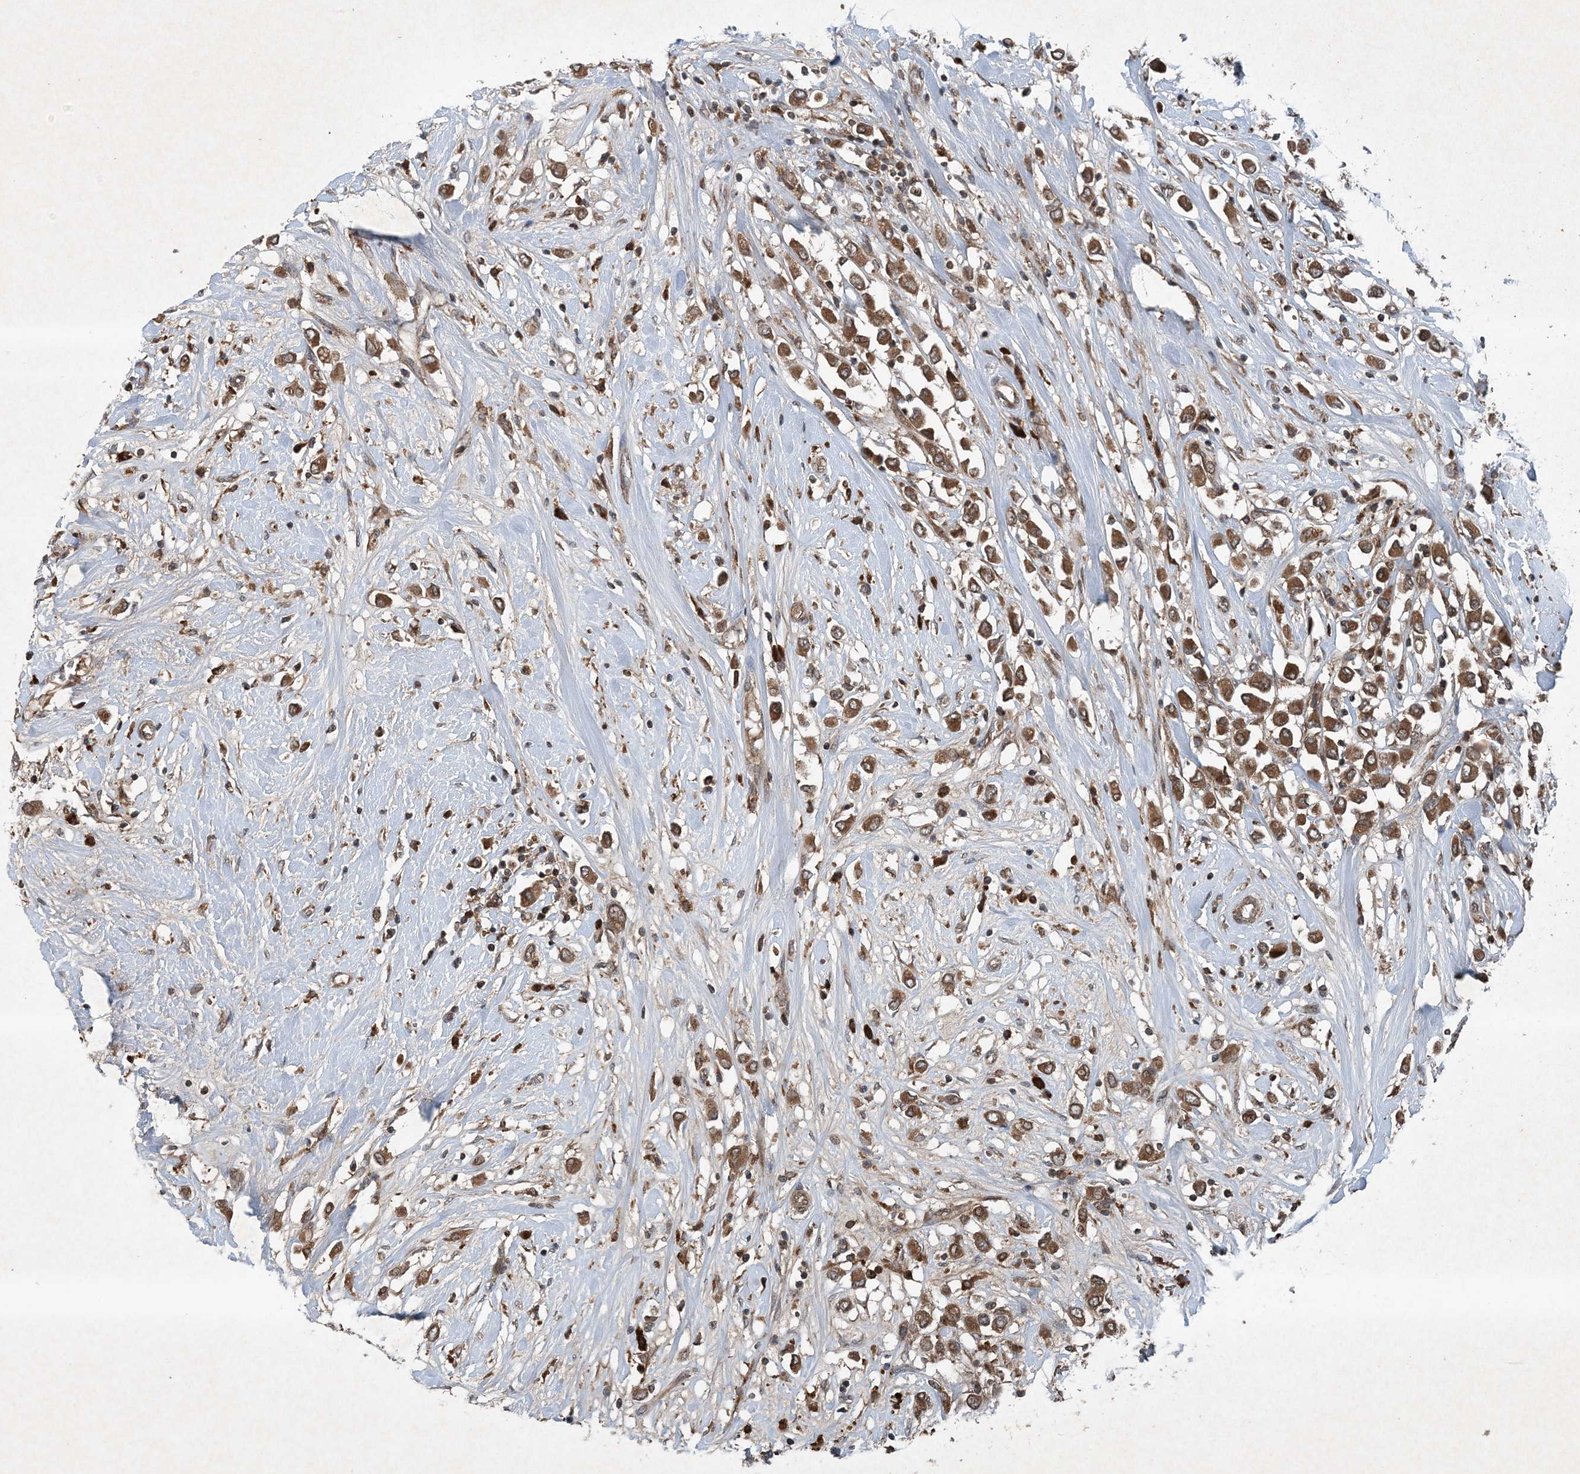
{"staining": {"intensity": "moderate", "quantity": ">75%", "location": "cytoplasmic/membranous"}, "tissue": "breast cancer", "cell_type": "Tumor cells", "image_type": "cancer", "snomed": [{"axis": "morphology", "description": "Duct carcinoma"}, {"axis": "topography", "description": "Breast"}], "caption": "Immunohistochemical staining of human infiltrating ductal carcinoma (breast) reveals medium levels of moderate cytoplasmic/membranous staining in about >75% of tumor cells.", "gene": "GNG5", "patient": {"sex": "female", "age": 61}}